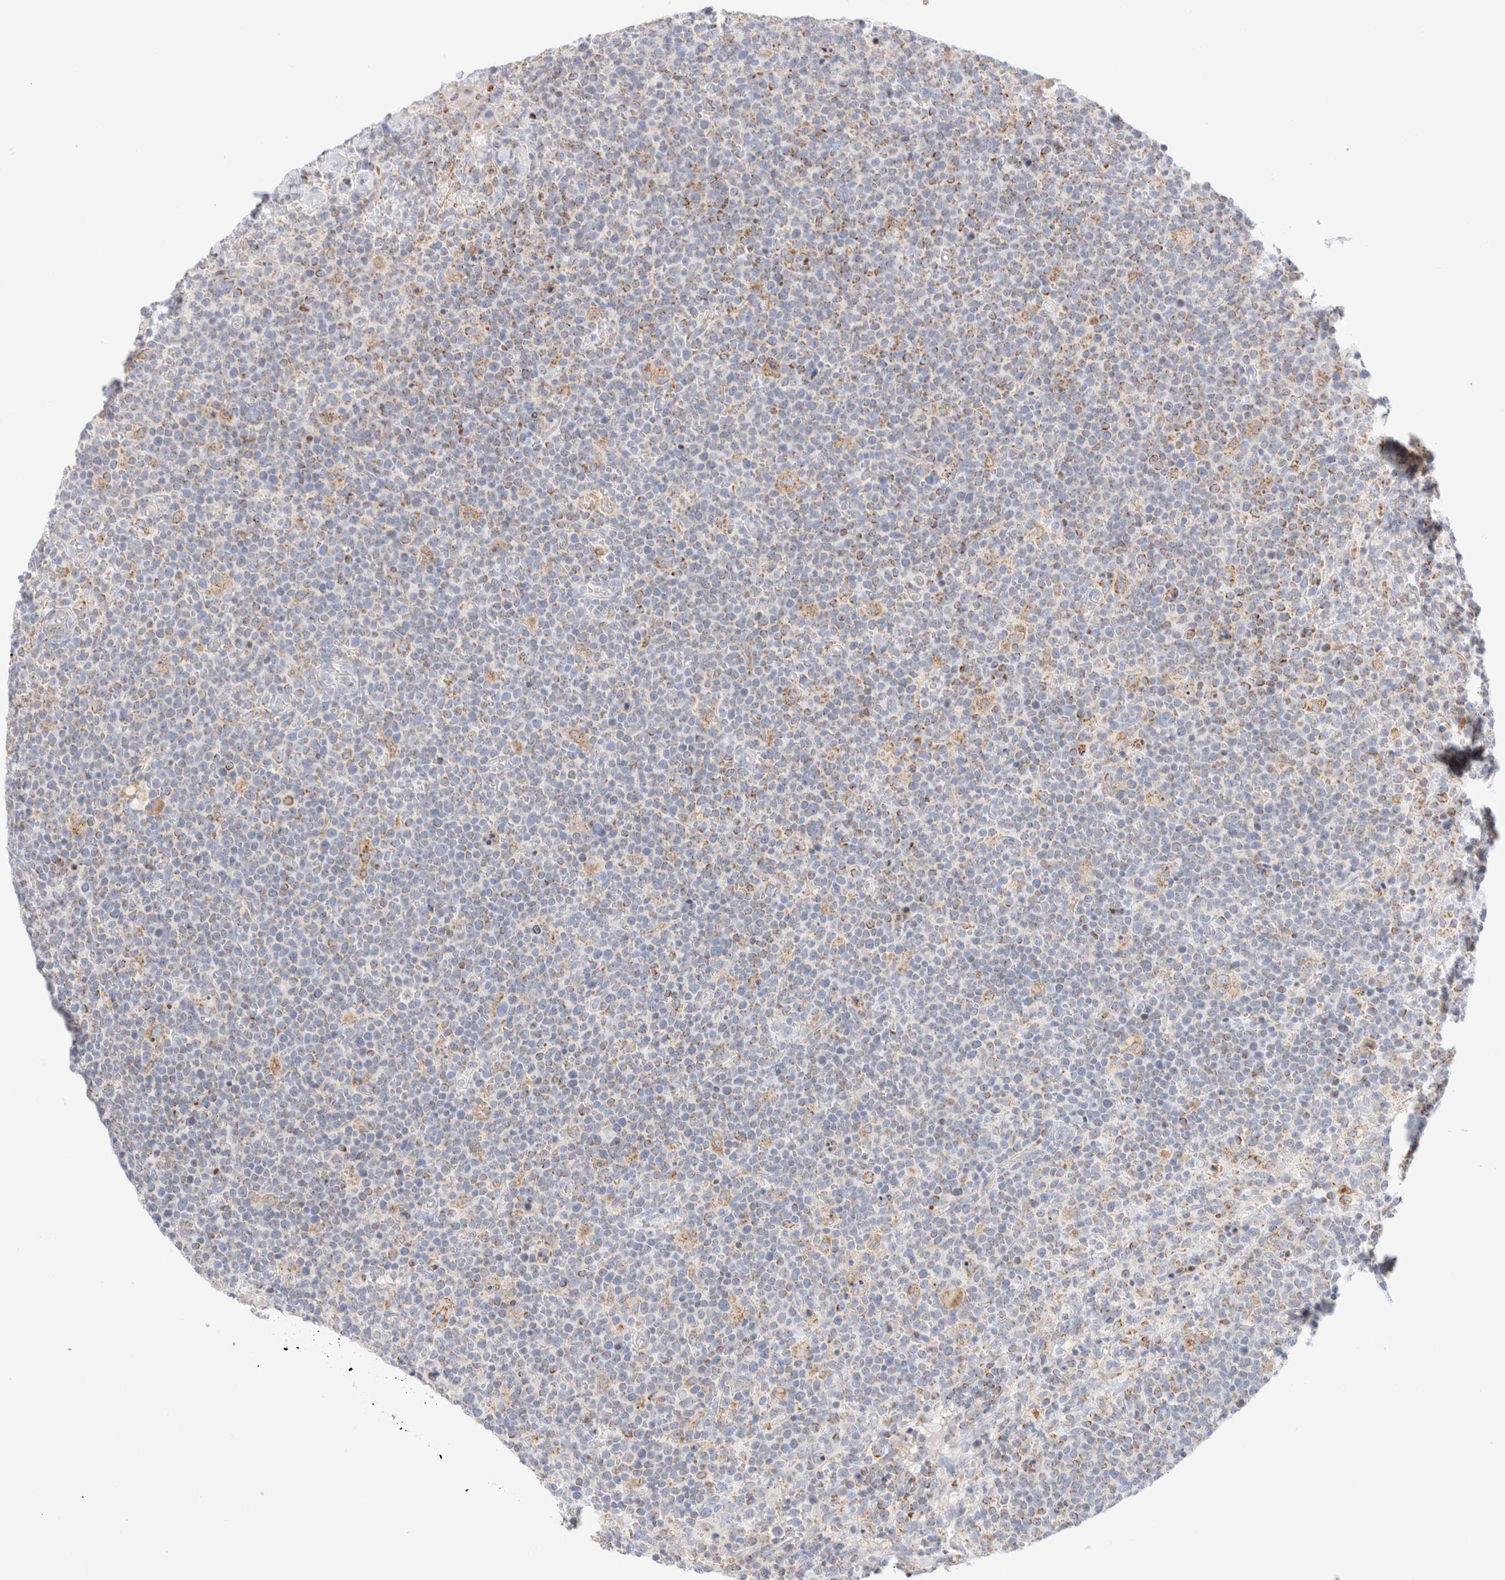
{"staining": {"intensity": "weak", "quantity": "25%-75%", "location": "cytoplasmic/membranous"}, "tissue": "lymphoma", "cell_type": "Tumor cells", "image_type": "cancer", "snomed": [{"axis": "morphology", "description": "Malignant lymphoma, non-Hodgkin's type, High grade"}, {"axis": "topography", "description": "Lymph node"}], "caption": "A photomicrograph of human malignant lymphoma, non-Hodgkin's type (high-grade) stained for a protein demonstrates weak cytoplasmic/membranous brown staining in tumor cells. (DAB (3,3'-diaminobenzidine) = brown stain, brightfield microscopy at high magnification).", "gene": "ATP6V1C1", "patient": {"sex": "male", "age": 61}}